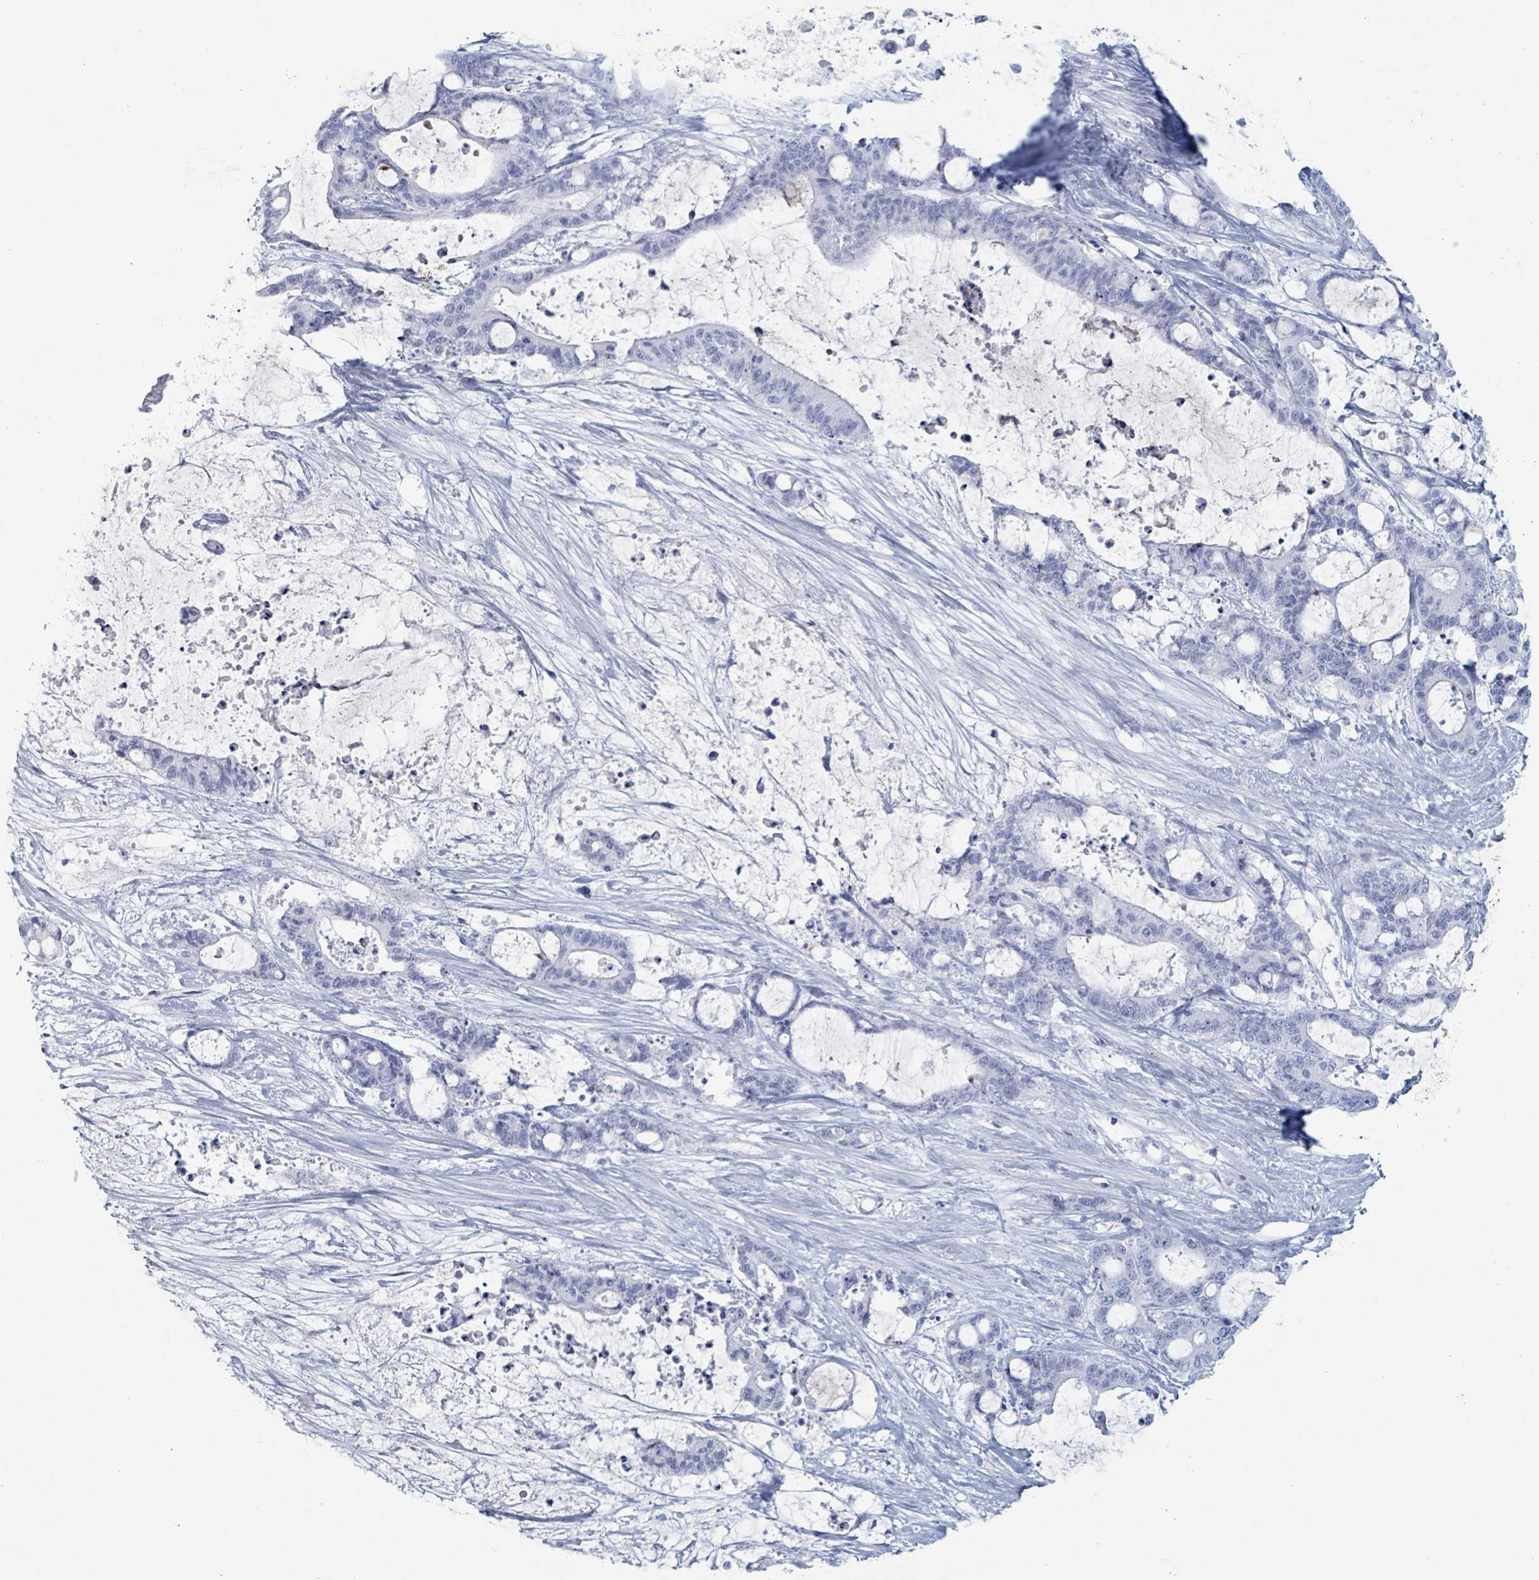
{"staining": {"intensity": "negative", "quantity": "none", "location": "none"}, "tissue": "liver cancer", "cell_type": "Tumor cells", "image_type": "cancer", "snomed": [{"axis": "morphology", "description": "Normal tissue, NOS"}, {"axis": "morphology", "description": "Cholangiocarcinoma"}, {"axis": "topography", "description": "Liver"}, {"axis": "topography", "description": "Peripheral nerve tissue"}], "caption": "Image shows no significant protein staining in tumor cells of liver cholangiocarcinoma.", "gene": "KLK4", "patient": {"sex": "female", "age": 73}}